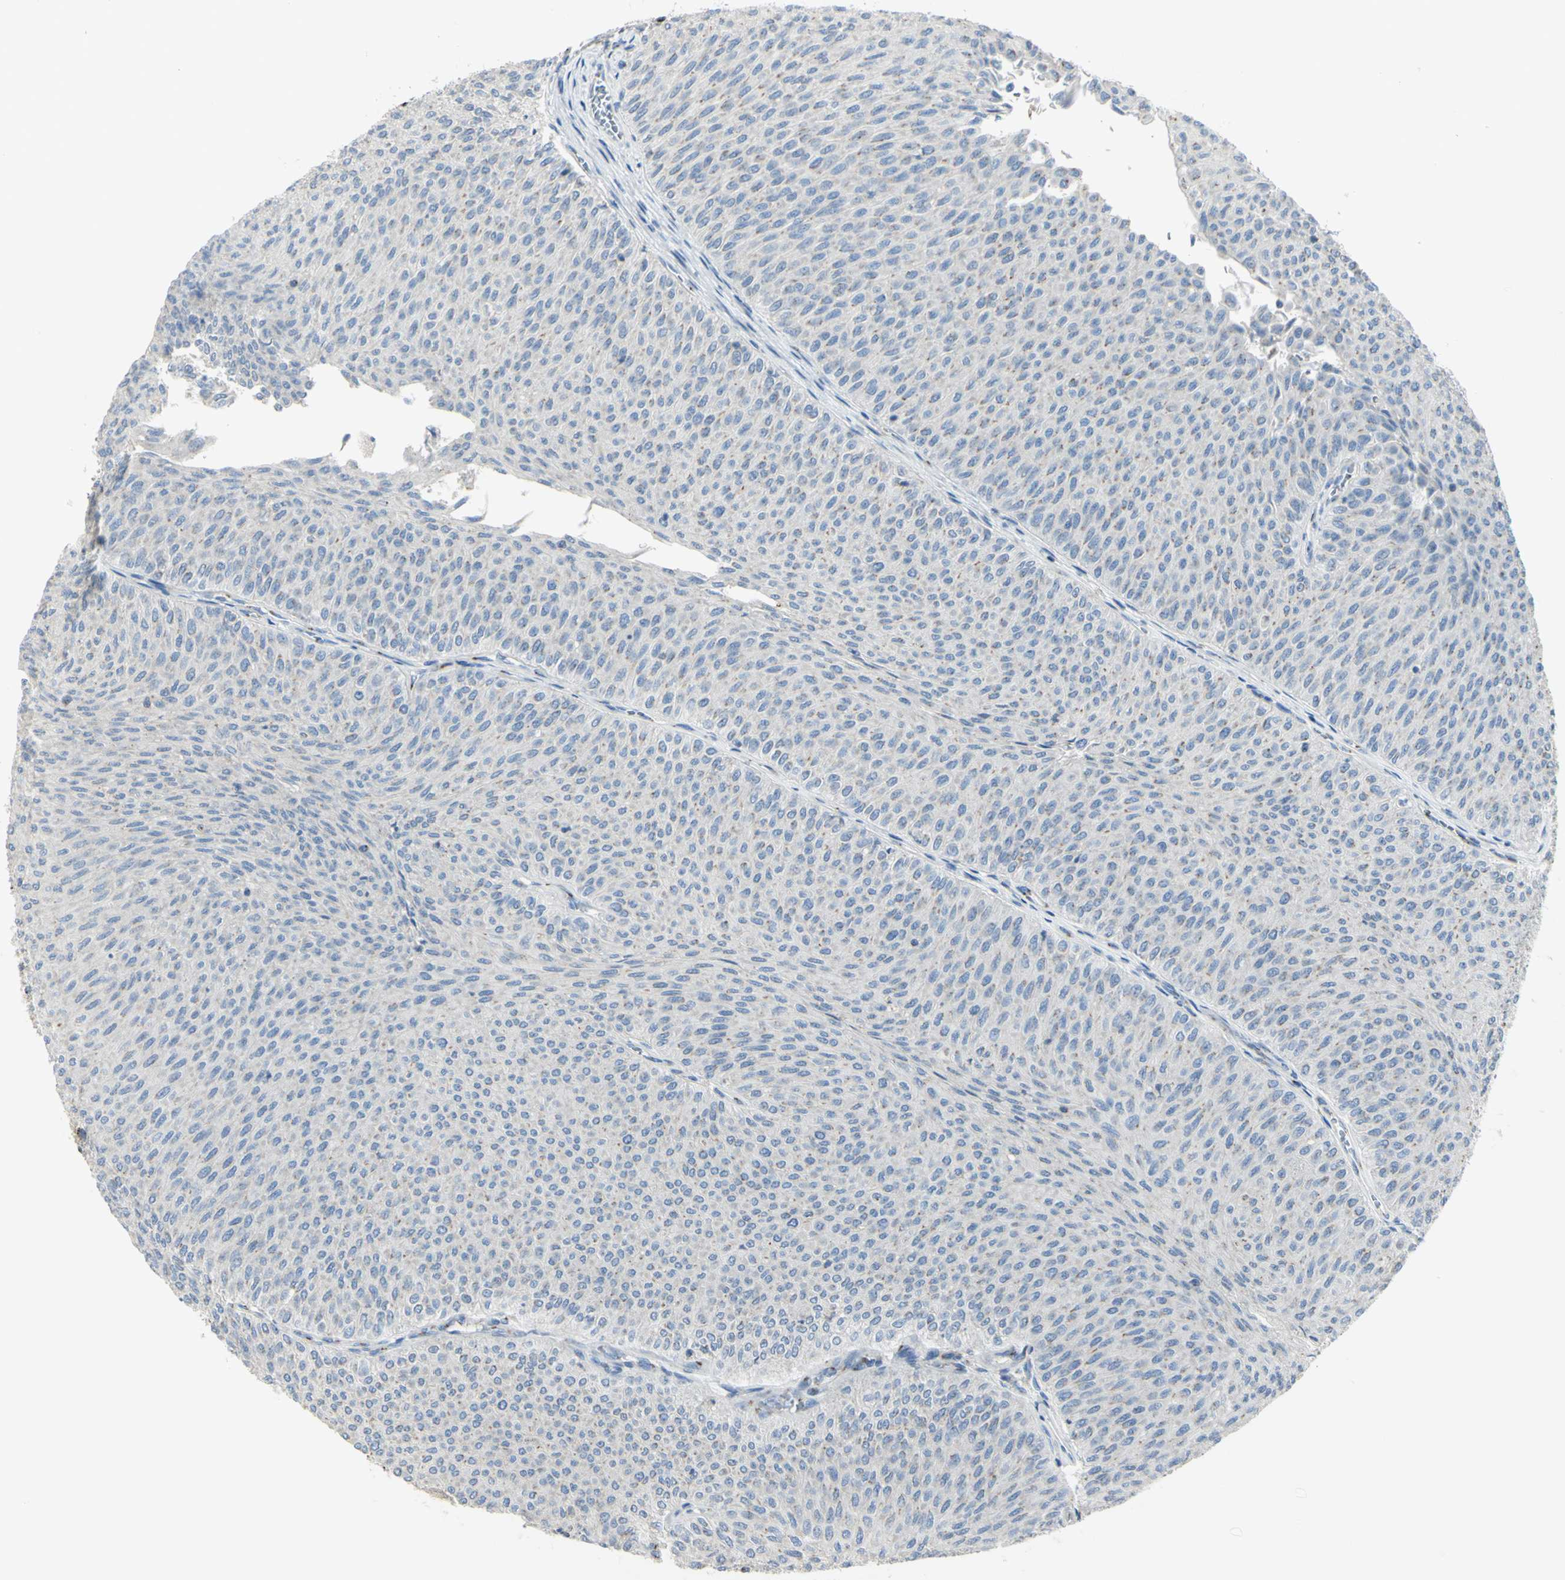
{"staining": {"intensity": "moderate", "quantity": "<25%", "location": "cytoplasmic/membranous"}, "tissue": "urothelial cancer", "cell_type": "Tumor cells", "image_type": "cancer", "snomed": [{"axis": "morphology", "description": "Urothelial carcinoma, Low grade"}, {"axis": "topography", "description": "Urinary bladder"}], "caption": "There is low levels of moderate cytoplasmic/membranous positivity in tumor cells of urothelial cancer, as demonstrated by immunohistochemical staining (brown color).", "gene": "B4GALT3", "patient": {"sex": "male", "age": 78}}